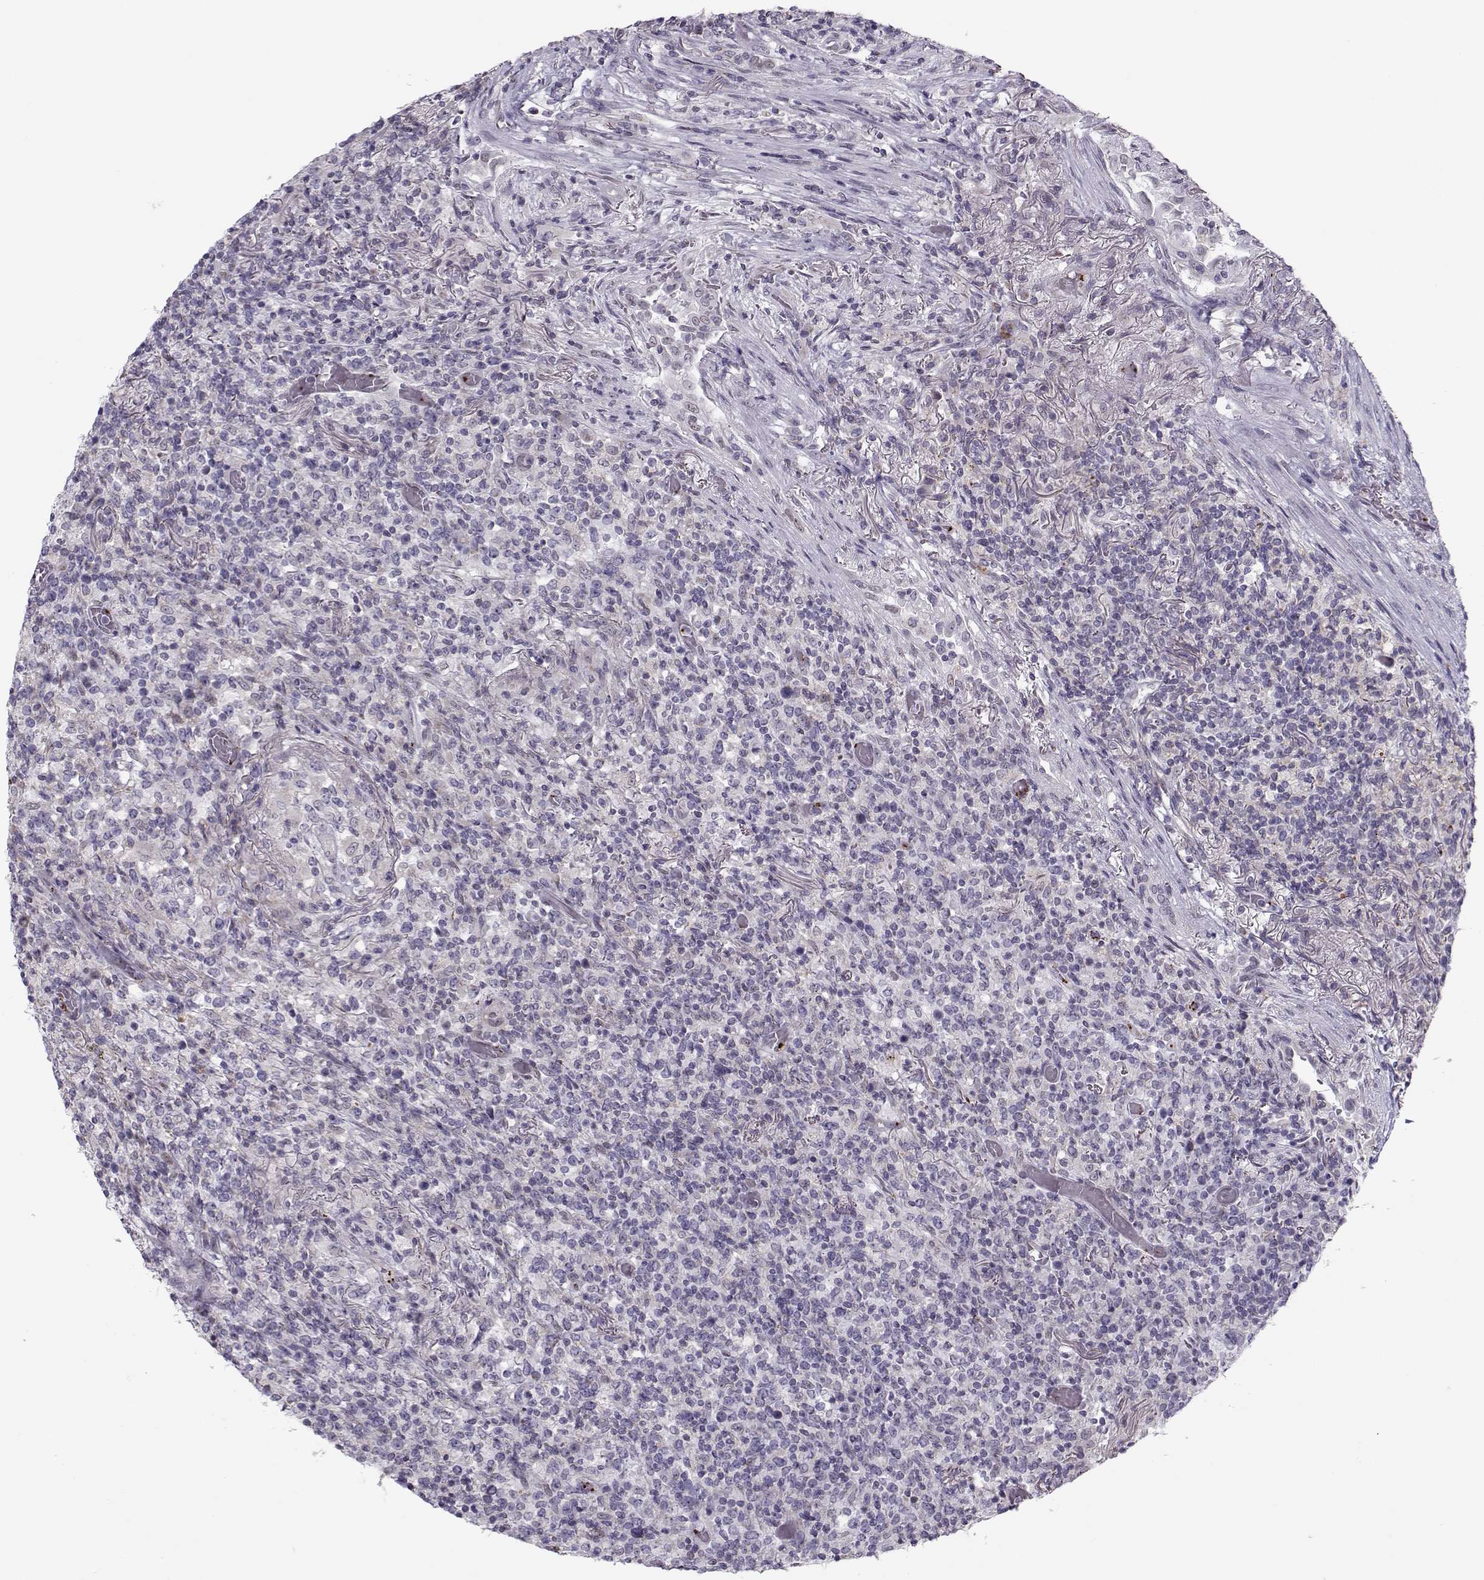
{"staining": {"intensity": "negative", "quantity": "none", "location": "none"}, "tissue": "lymphoma", "cell_type": "Tumor cells", "image_type": "cancer", "snomed": [{"axis": "morphology", "description": "Malignant lymphoma, non-Hodgkin's type, High grade"}, {"axis": "topography", "description": "Lung"}], "caption": "Human lymphoma stained for a protein using immunohistochemistry displays no expression in tumor cells.", "gene": "KLF17", "patient": {"sex": "male", "age": 79}}